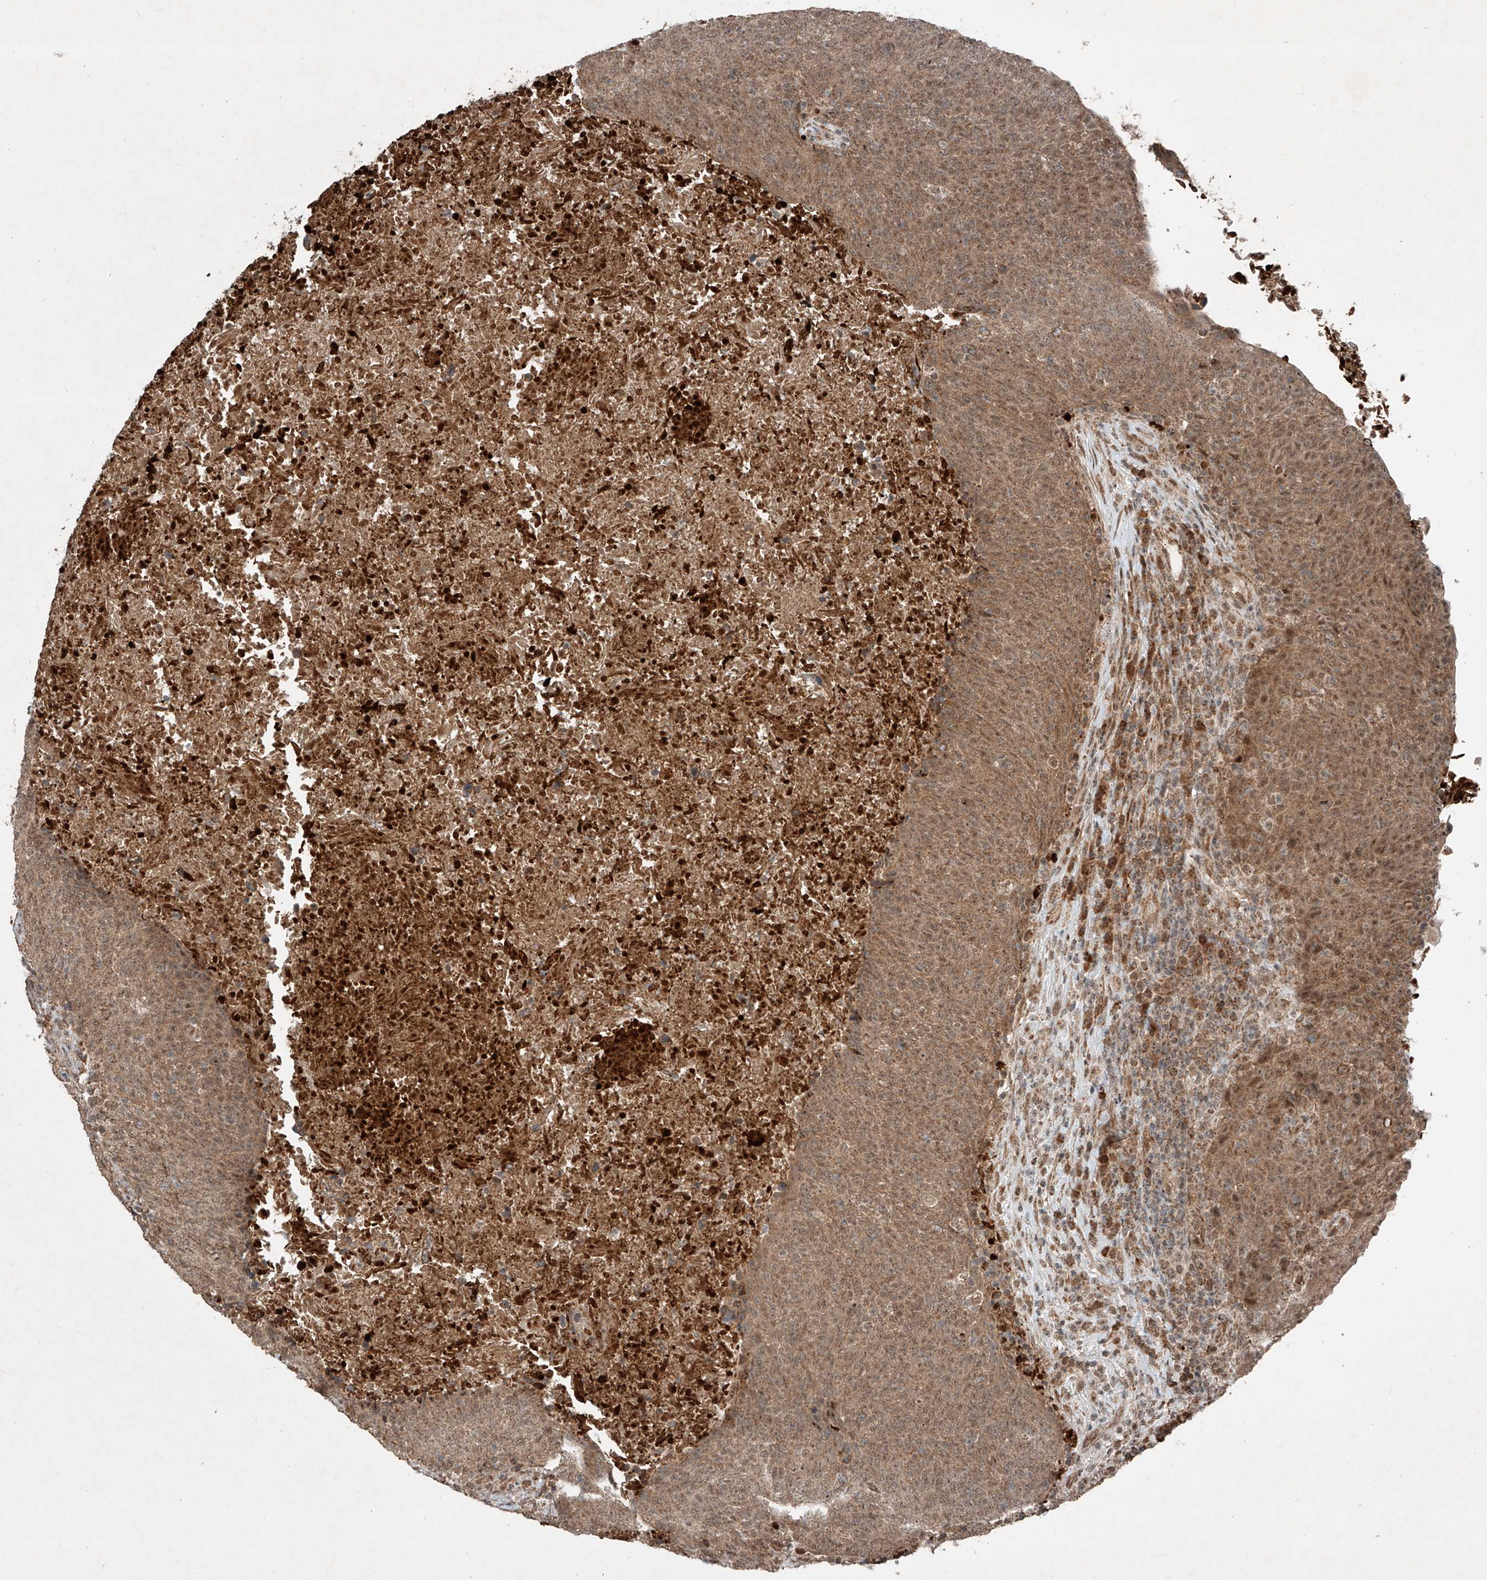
{"staining": {"intensity": "moderate", "quantity": ">75%", "location": "cytoplasmic/membranous,nuclear"}, "tissue": "head and neck cancer", "cell_type": "Tumor cells", "image_type": "cancer", "snomed": [{"axis": "morphology", "description": "Squamous cell carcinoma, NOS"}, {"axis": "morphology", "description": "Squamous cell carcinoma, metastatic, NOS"}, {"axis": "topography", "description": "Lymph node"}, {"axis": "topography", "description": "Head-Neck"}], "caption": "Head and neck cancer was stained to show a protein in brown. There is medium levels of moderate cytoplasmic/membranous and nuclear expression in approximately >75% of tumor cells.", "gene": "ZNF620", "patient": {"sex": "male", "age": 62}}